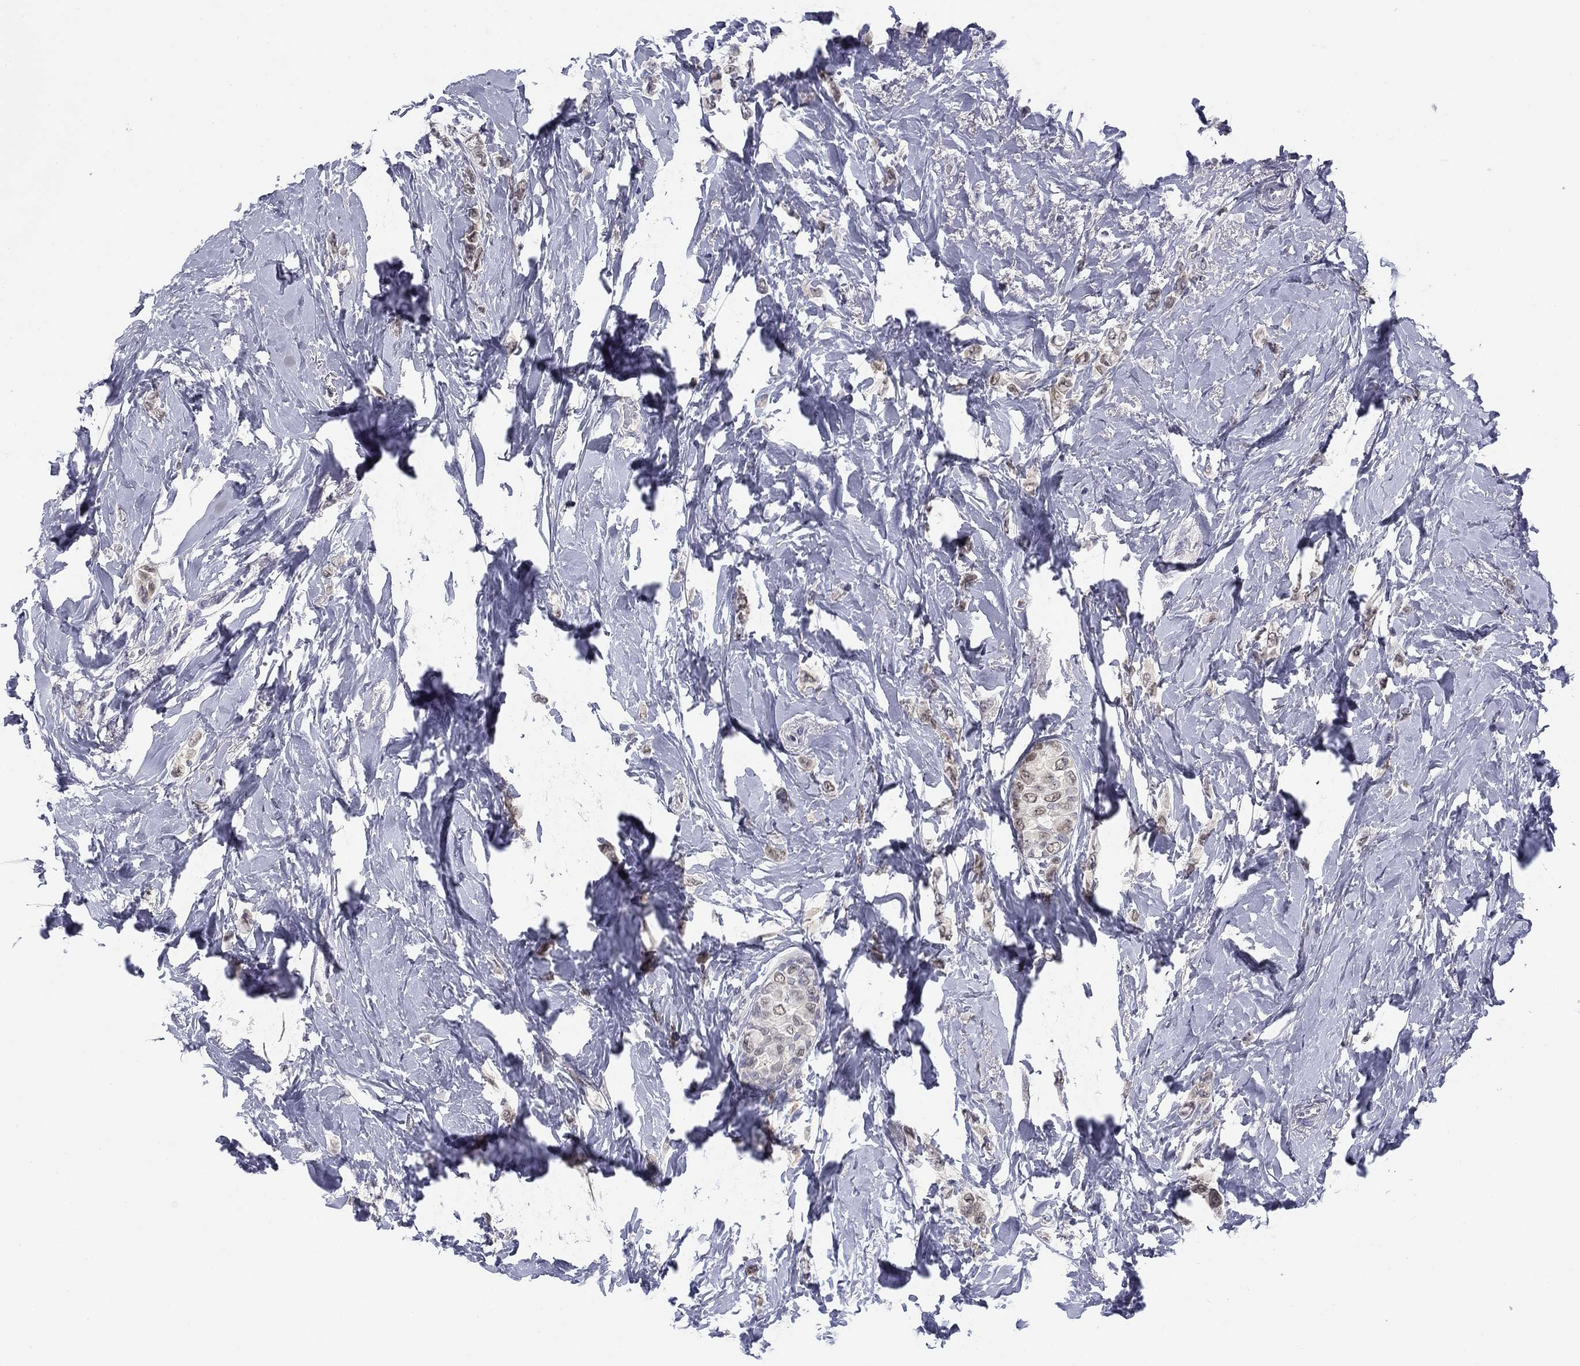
{"staining": {"intensity": "weak", "quantity": "<25%", "location": "cytoplasmic/membranous,nuclear"}, "tissue": "breast cancer", "cell_type": "Tumor cells", "image_type": "cancer", "snomed": [{"axis": "morphology", "description": "Lobular carcinoma"}, {"axis": "topography", "description": "Breast"}], "caption": "An IHC image of breast lobular carcinoma is shown. There is no staining in tumor cells of breast lobular carcinoma.", "gene": "TIGD4", "patient": {"sex": "female", "age": 66}}